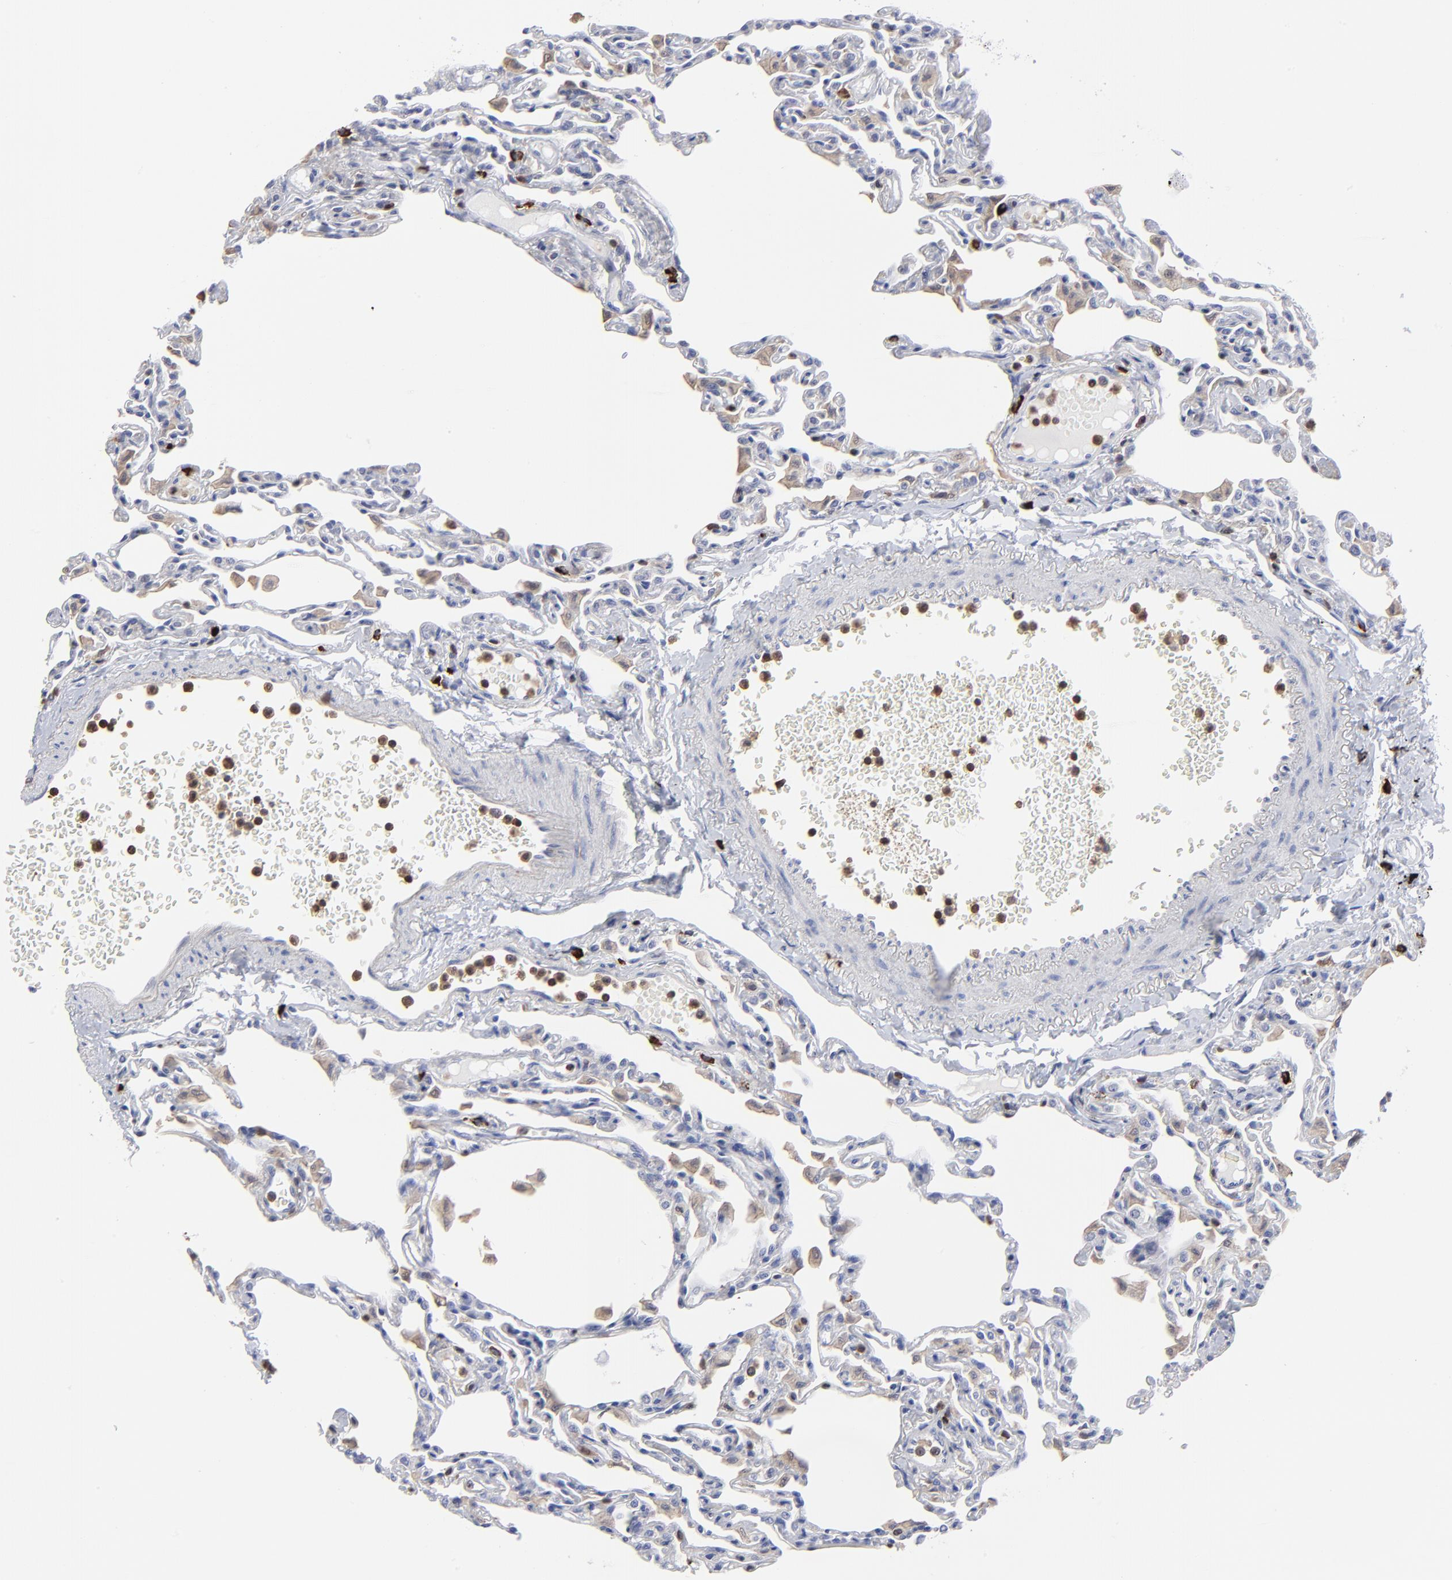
{"staining": {"intensity": "negative", "quantity": "none", "location": "none"}, "tissue": "lung", "cell_type": "Alveolar cells", "image_type": "normal", "snomed": [{"axis": "morphology", "description": "Normal tissue, NOS"}, {"axis": "topography", "description": "Lung"}], "caption": "DAB immunohistochemical staining of benign lung reveals no significant staining in alveolar cells. The staining is performed using DAB (3,3'-diaminobenzidine) brown chromogen with nuclei counter-stained in using hematoxylin.", "gene": "TBXT", "patient": {"sex": "female", "age": 49}}